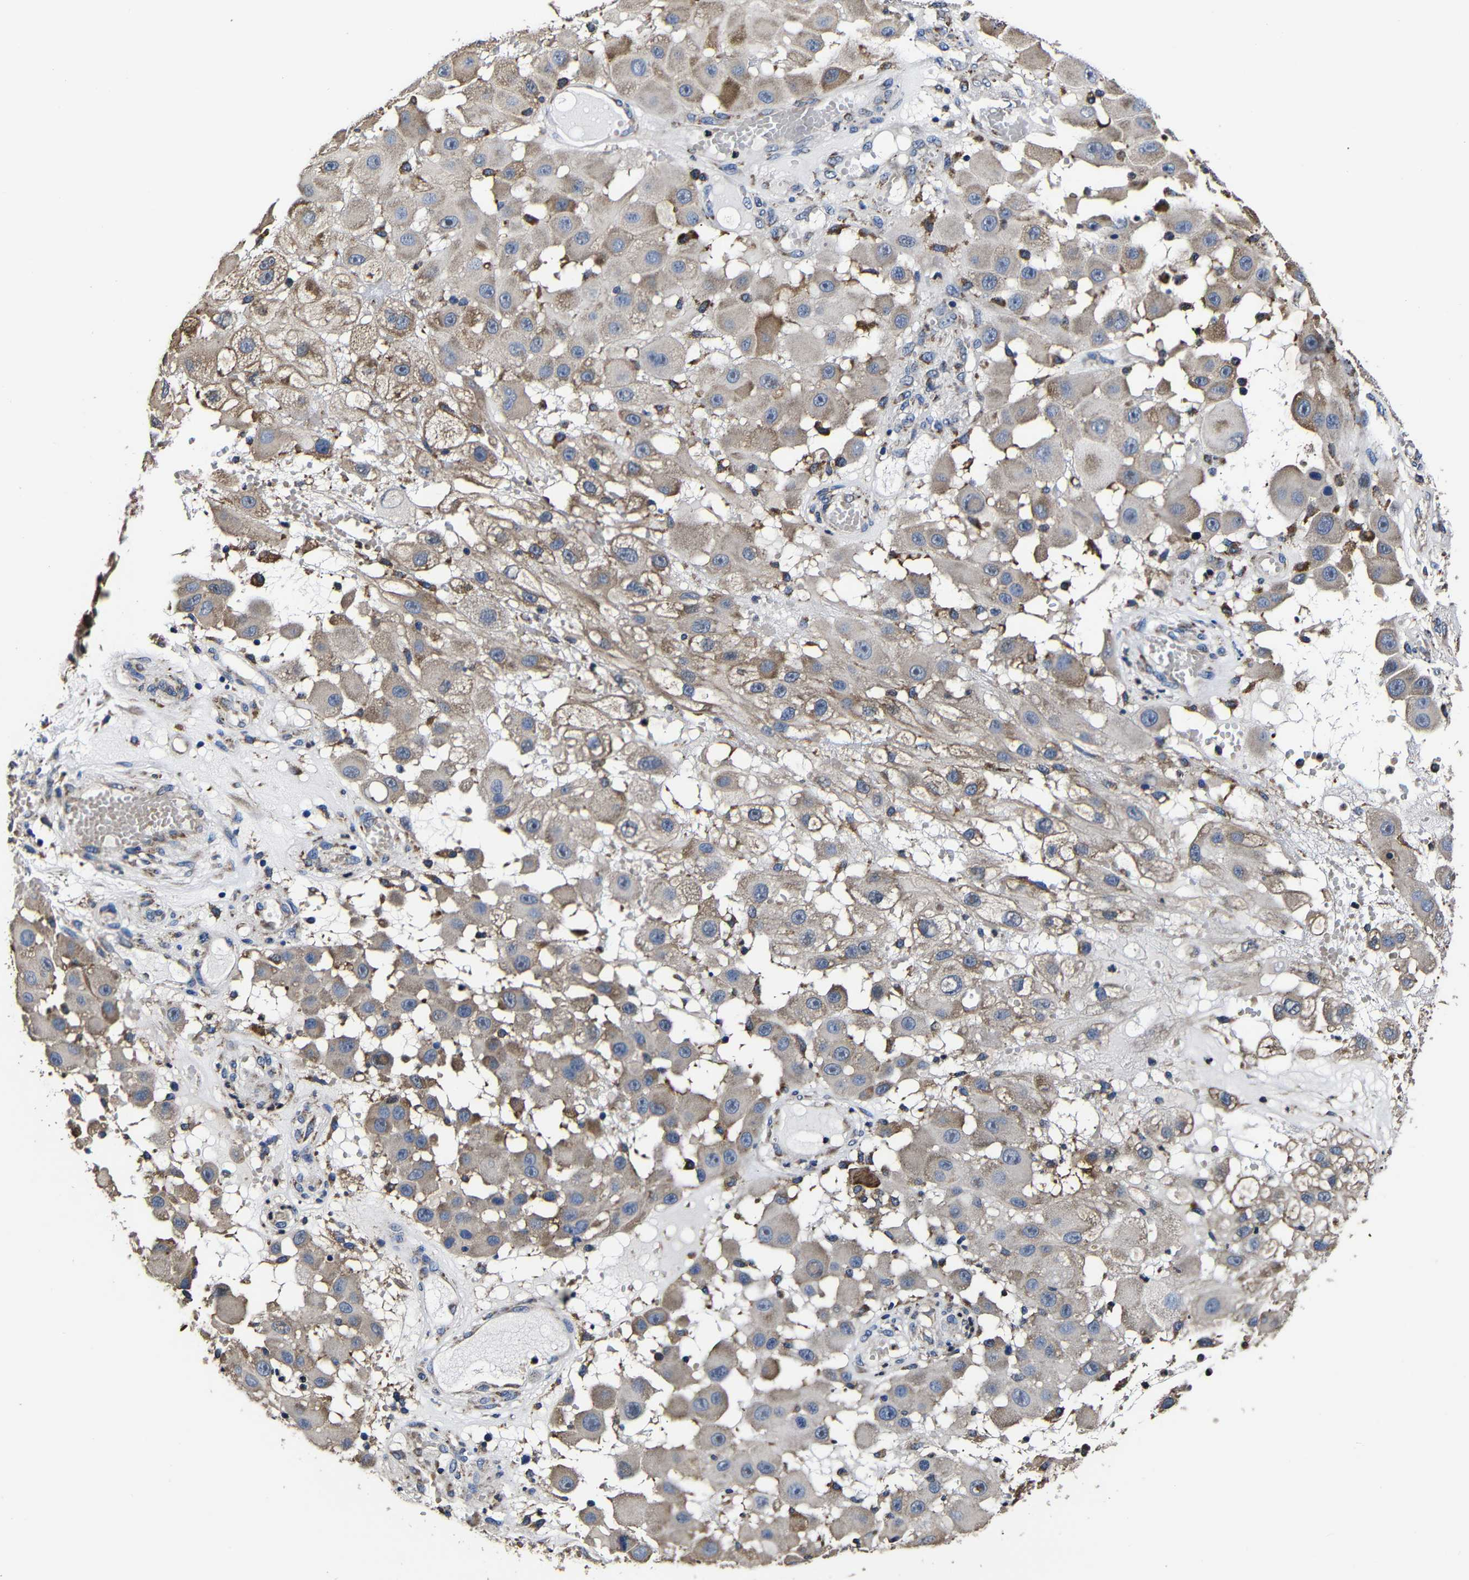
{"staining": {"intensity": "weak", "quantity": ">75%", "location": "cytoplasmic/membranous"}, "tissue": "melanoma", "cell_type": "Tumor cells", "image_type": "cancer", "snomed": [{"axis": "morphology", "description": "Malignant melanoma, NOS"}, {"axis": "topography", "description": "Skin"}], "caption": "Weak cytoplasmic/membranous expression is seen in approximately >75% of tumor cells in malignant melanoma.", "gene": "SCN9A", "patient": {"sex": "female", "age": 81}}